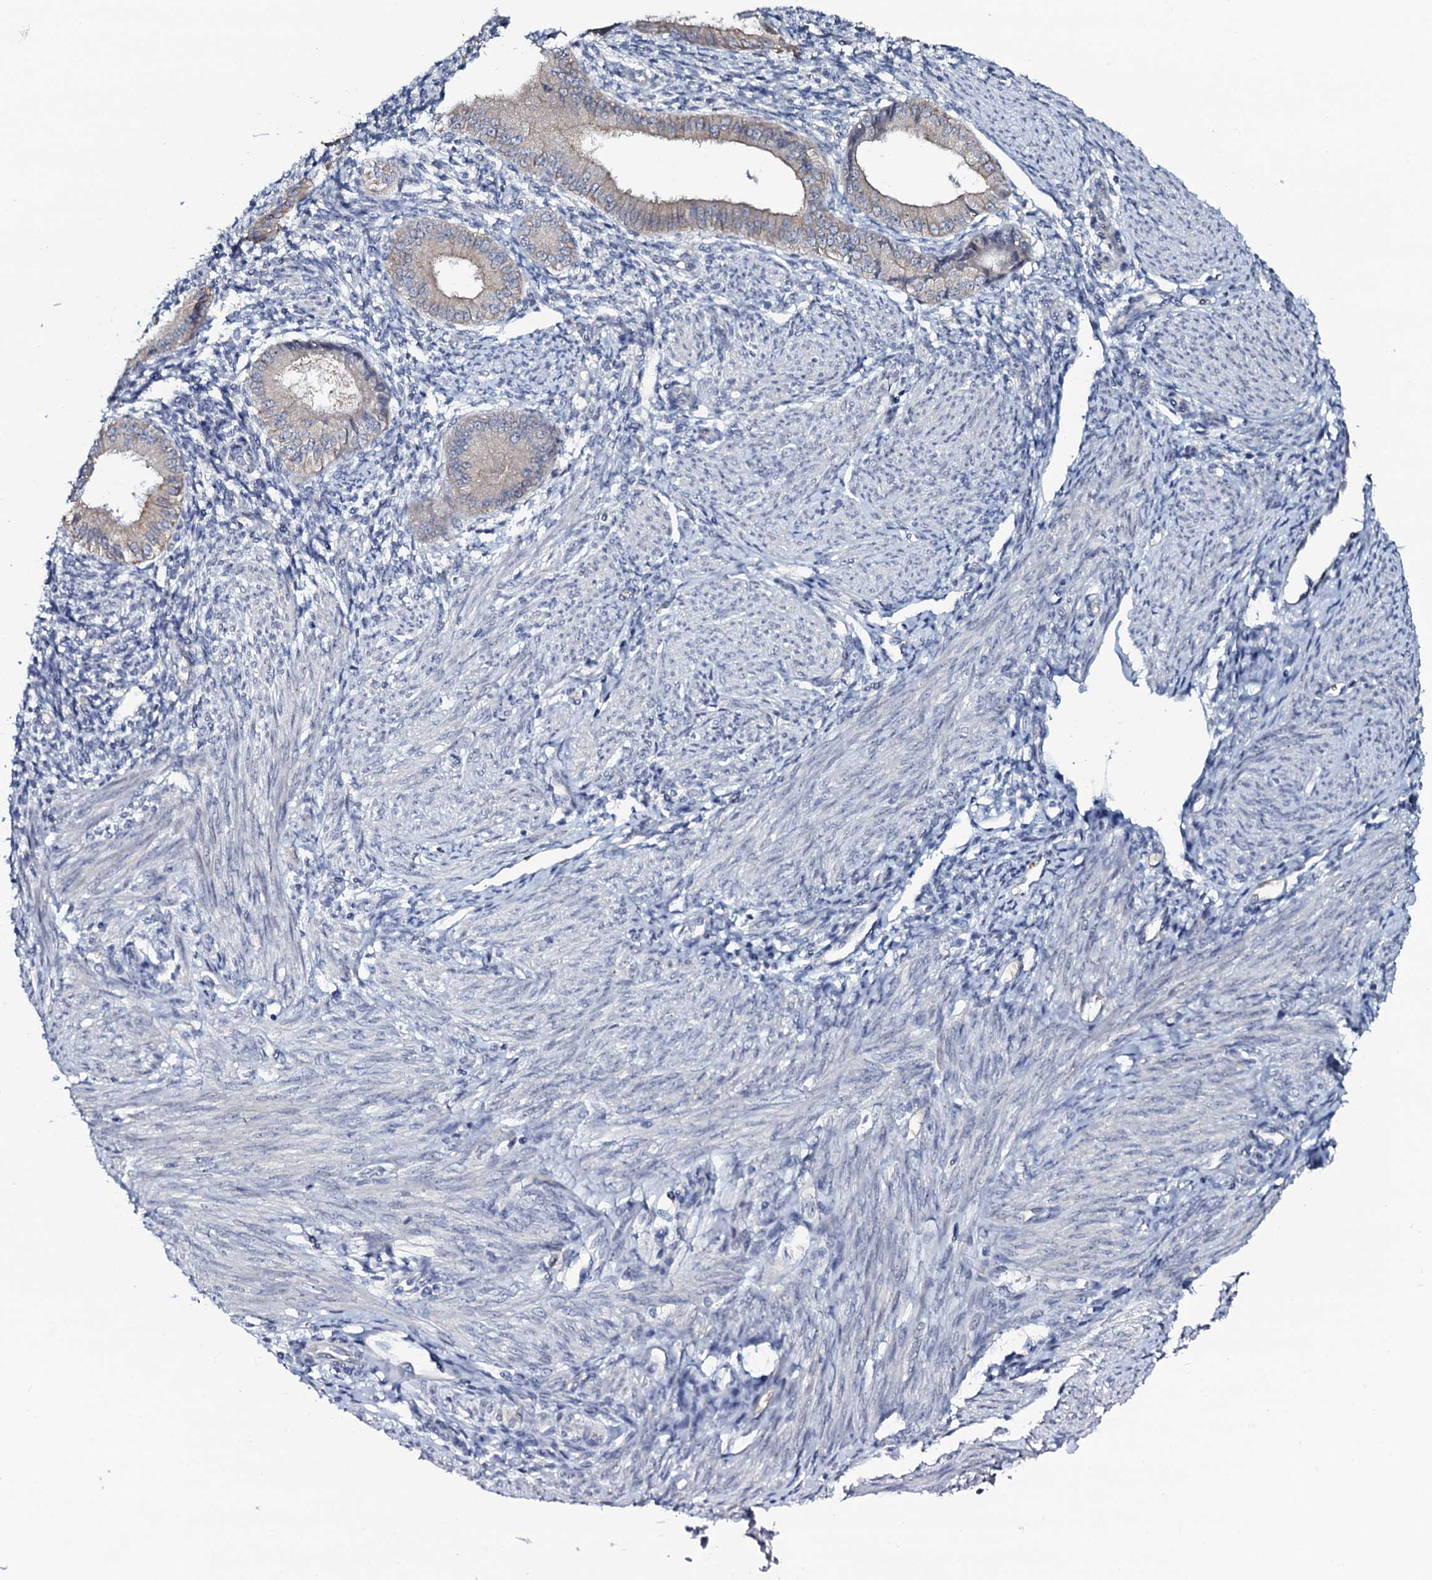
{"staining": {"intensity": "negative", "quantity": "none", "location": "none"}, "tissue": "endometrium", "cell_type": "Cells in endometrial stroma", "image_type": "normal", "snomed": [{"axis": "morphology", "description": "Normal tissue, NOS"}, {"axis": "topography", "description": "Uterus"}, {"axis": "topography", "description": "Endometrium"}], "caption": "This is a image of immunohistochemistry staining of unremarkable endometrium, which shows no staining in cells in endometrial stroma.", "gene": "C10orf88", "patient": {"sex": "female", "age": 48}}